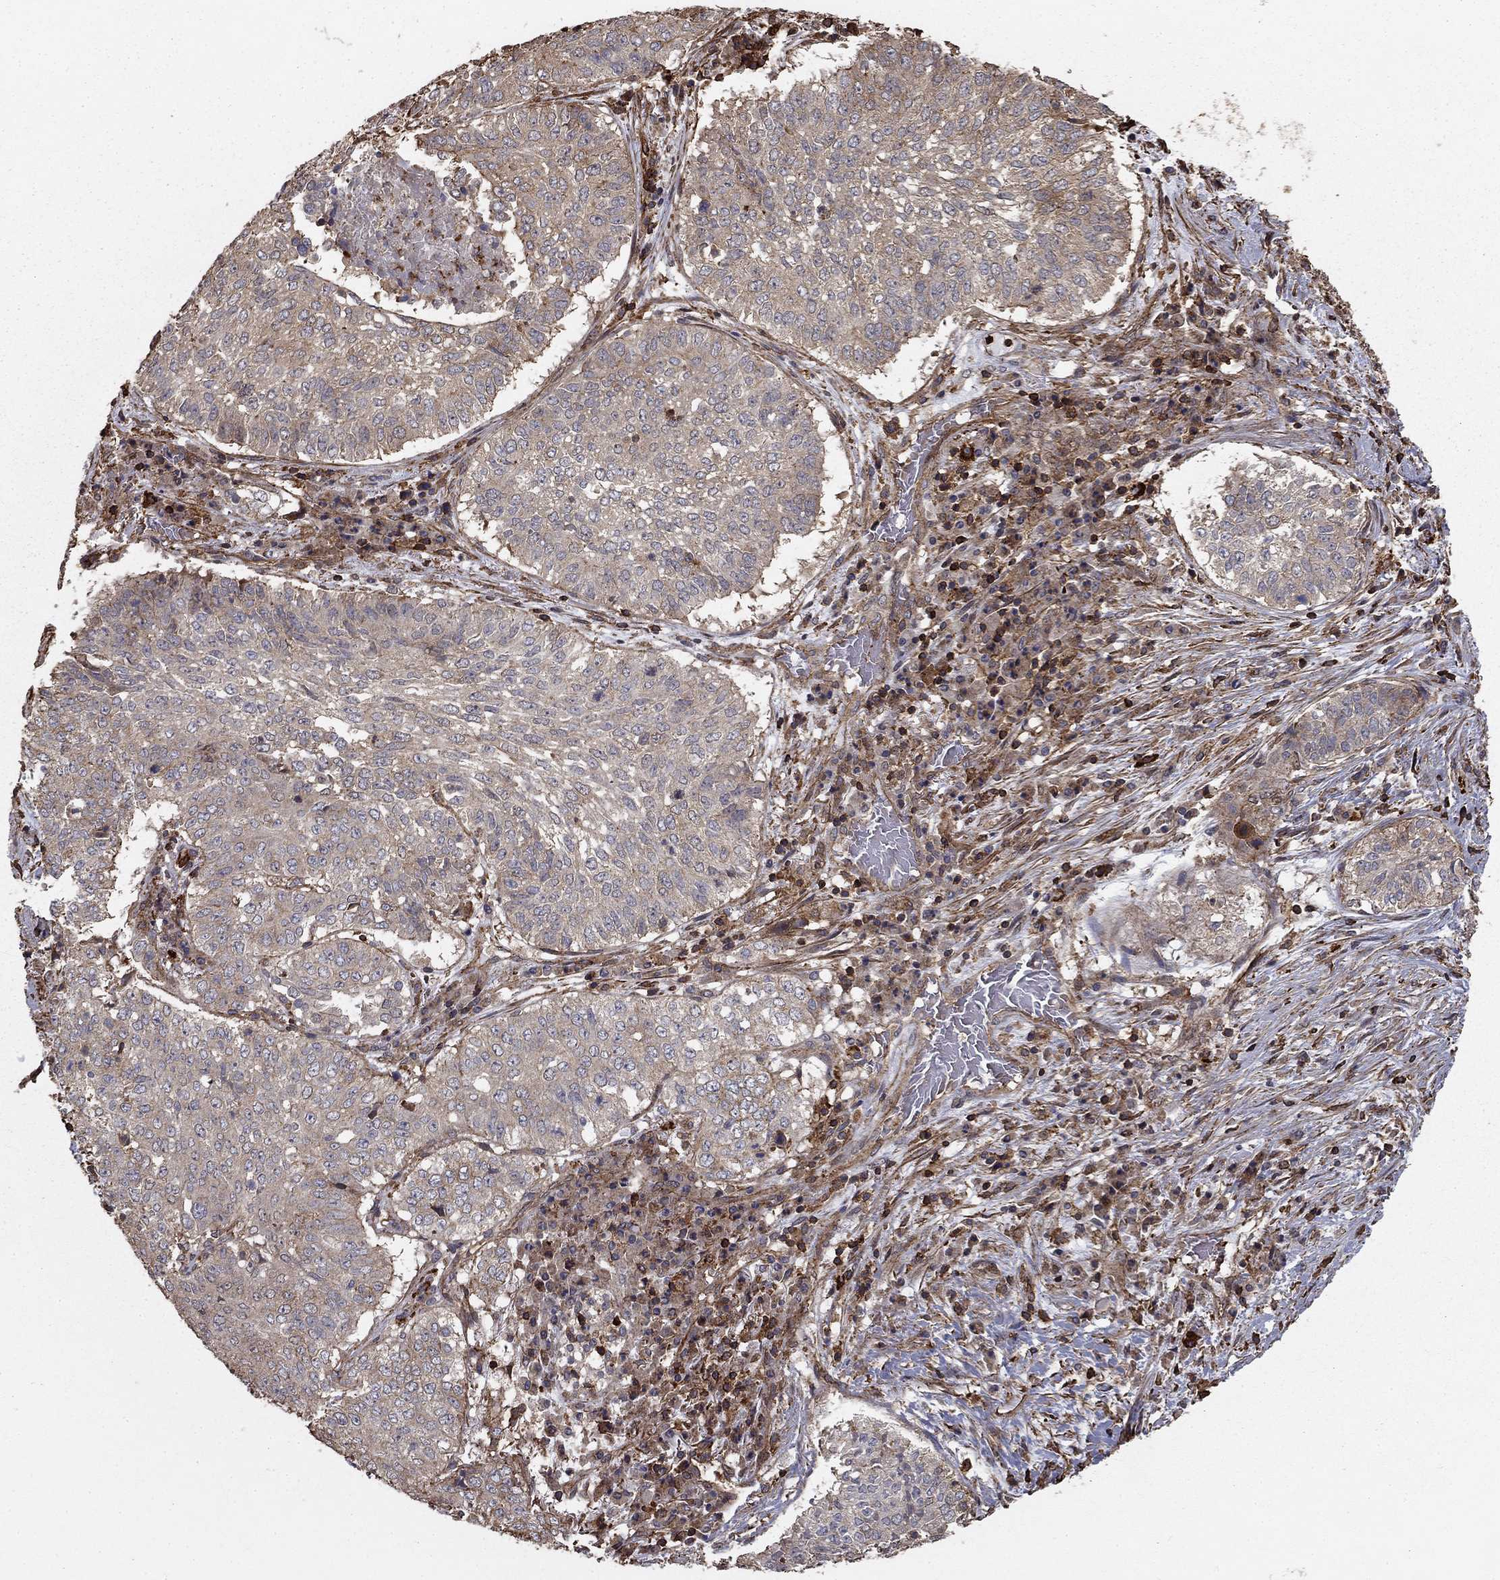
{"staining": {"intensity": "negative", "quantity": "none", "location": "none"}, "tissue": "lung cancer", "cell_type": "Tumor cells", "image_type": "cancer", "snomed": [{"axis": "morphology", "description": "Squamous cell carcinoma, NOS"}, {"axis": "topography", "description": "Lung"}], "caption": "Immunohistochemical staining of lung cancer (squamous cell carcinoma) exhibits no significant expression in tumor cells.", "gene": "HABP4", "patient": {"sex": "male", "age": 64}}